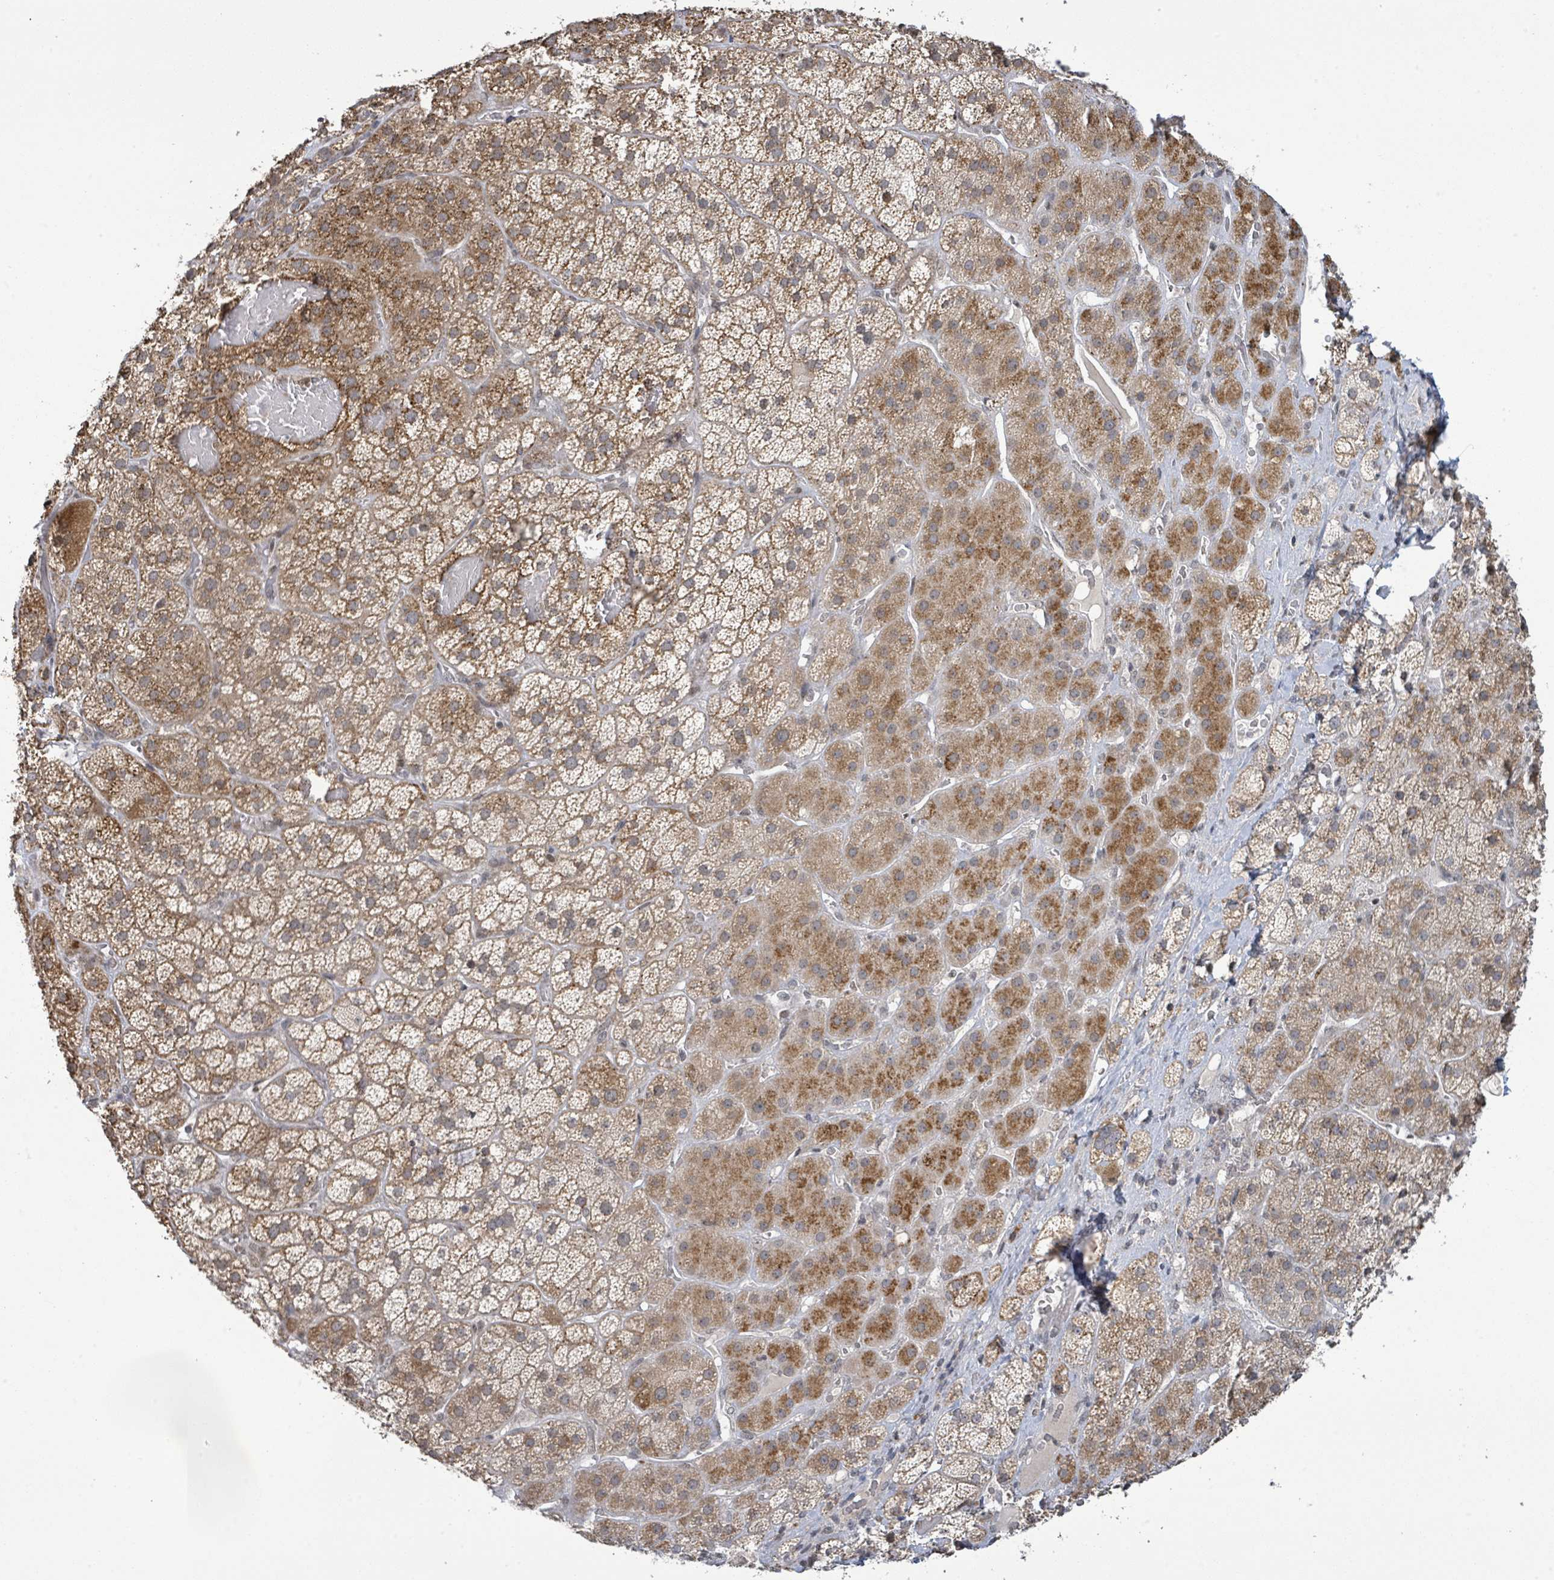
{"staining": {"intensity": "moderate", "quantity": ">75%", "location": "cytoplasmic/membranous"}, "tissue": "adrenal gland", "cell_type": "Glandular cells", "image_type": "normal", "snomed": [{"axis": "morphology", "description": "Normal tissue, NOS"}, {"axis": "topography", "description": "Adrenal gland"}], "caption": "Unremarkable adrenal gland demonstrates moderate cytoplasmic/membranous staining in approximately >75% of glandular cells, visualized by immunohistochemistry. (Stains: DAB in brown, nuclei in blue, Microscopy: brightfield microscopy at high magnification).", "gene": "SBF2", "patient": {"sex": "male", "age": 57}}